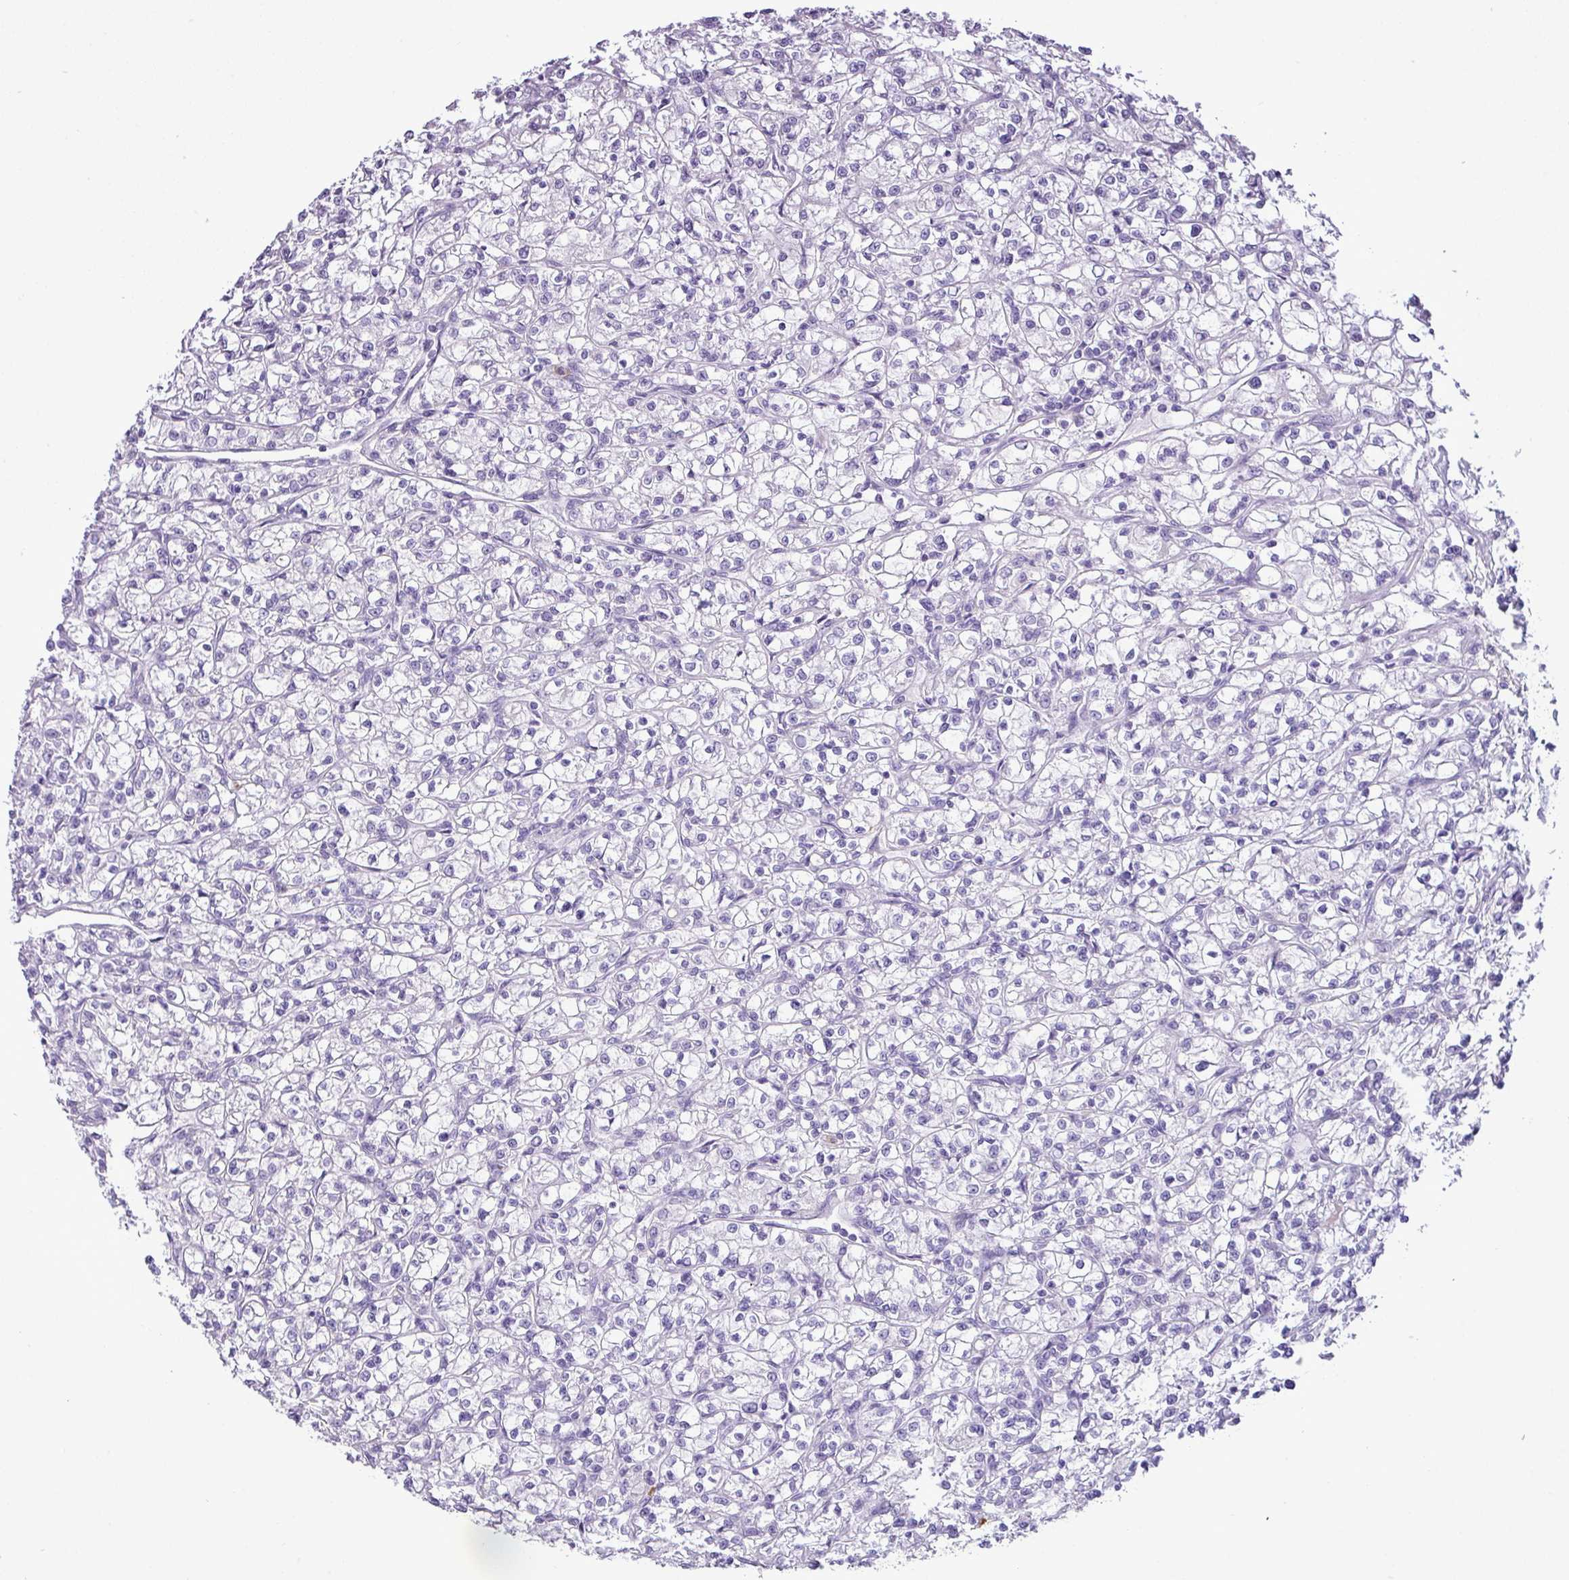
{"staining": {"intensity": "negative", "quantity": "none", "location": "none"}, "tissue": "renal cancer", "cell_type": "Tumor cells", "image_type": "cancer", "snomed": [{"axis": "morphology", "description": "Adenocarcinoma, NOS"}, {"axis": "topography", "description": "Kidney"}], "caption": "Immunohistochemistry of renal cancer (adenocarcinoma) displays no staining in tumor cells.", "gene": "ZSCAN5A", "patient": {"sex": "female", "age": 59}}